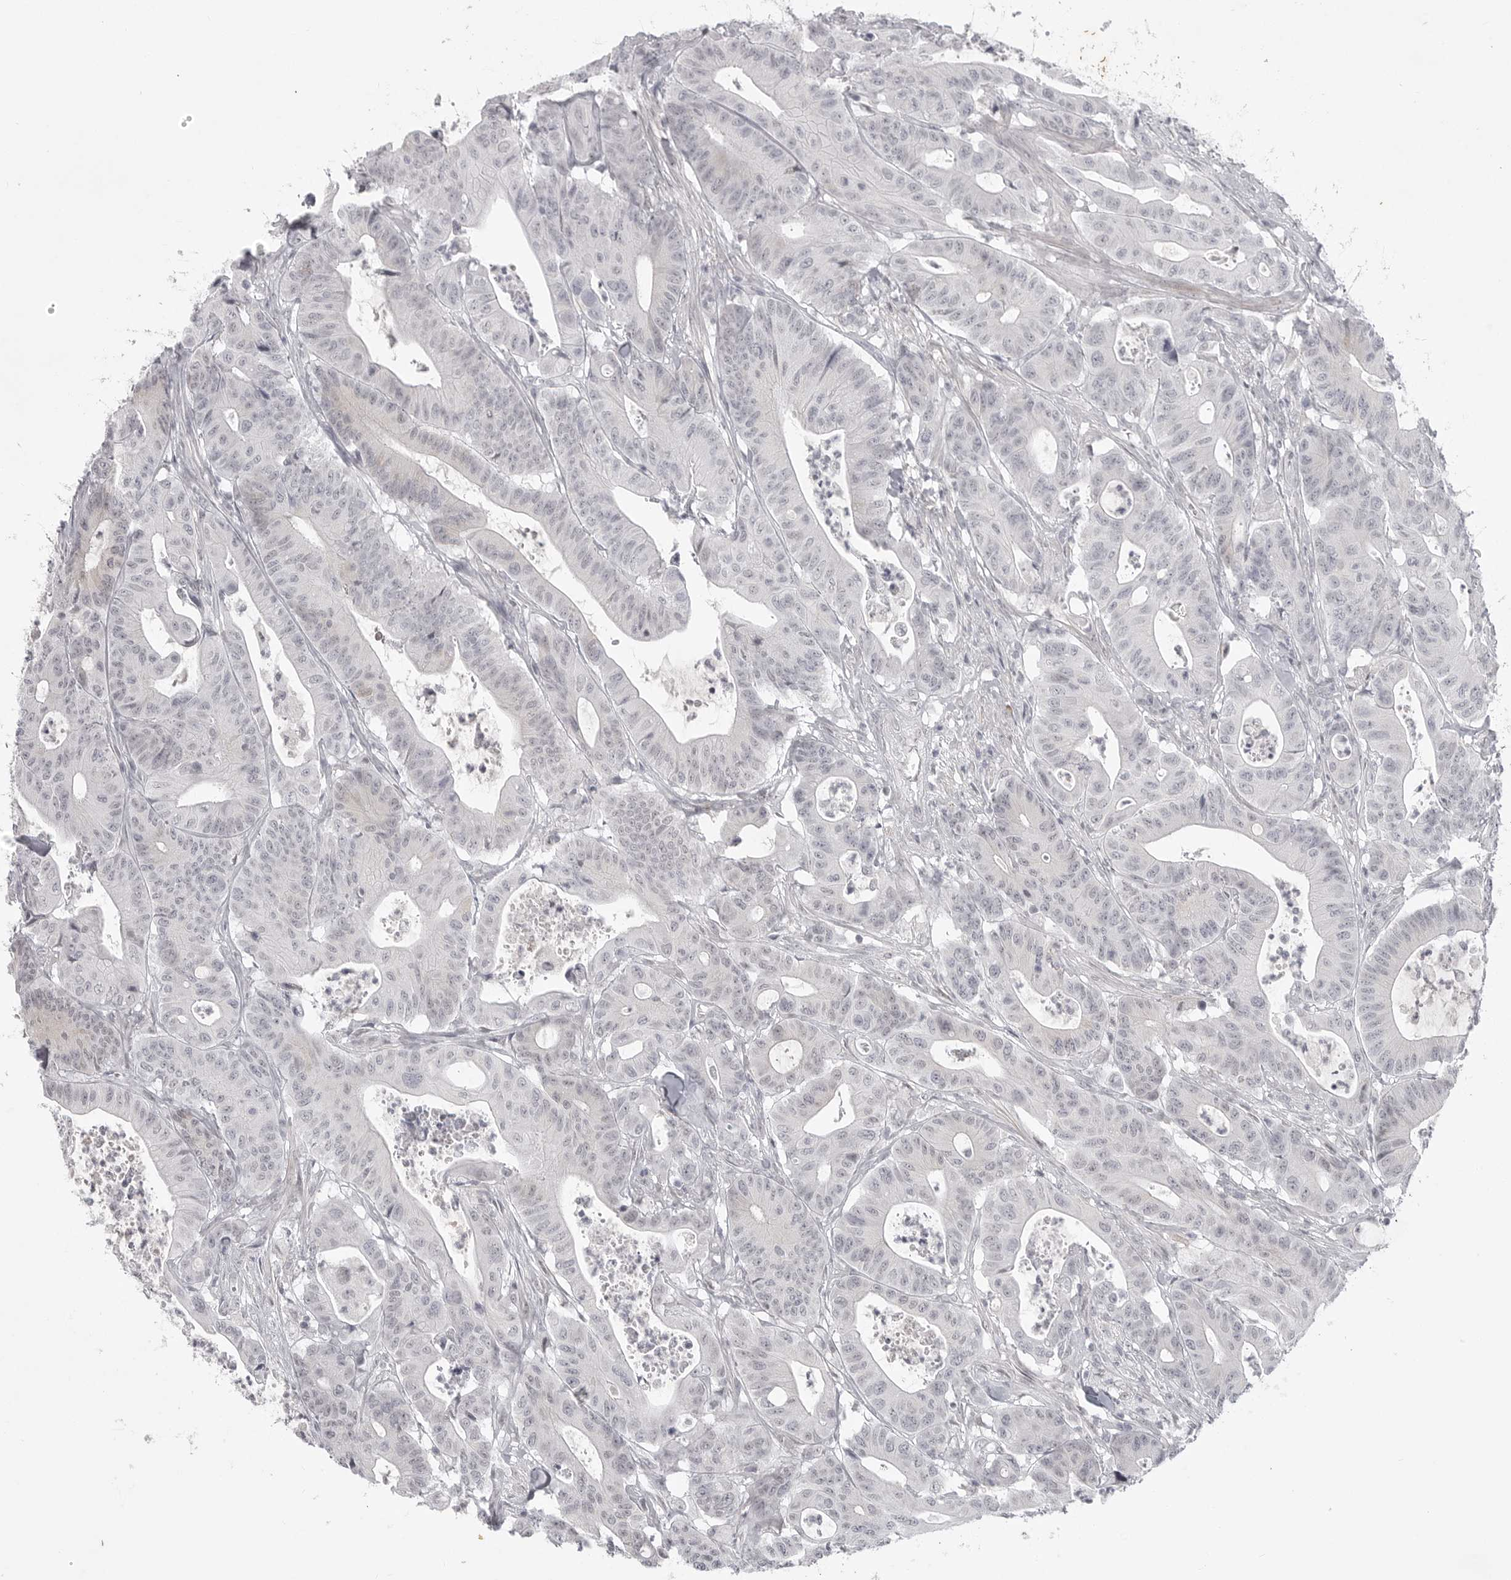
{"staining": {"intensity": "negative", "quantity": "none", "location": "none"}, "tissue": "colorectal cancer", "cell_type": "Tumor cells", "image_type": "cancer", "snomed": [{"axis": "morphology", "description": "Adenocarcinoma, NOS"}, {"axis": "topography", "description": "Colon"}], "caption": "Immunohistochemistry image of neoplastic tissue: colorectal cancer (adenocarcinoma) stained with DAB demonstrates no significant protein expression in tumor cells.", "gene": "TCTN3", "patient": {"sex": "female", "age": 84}}